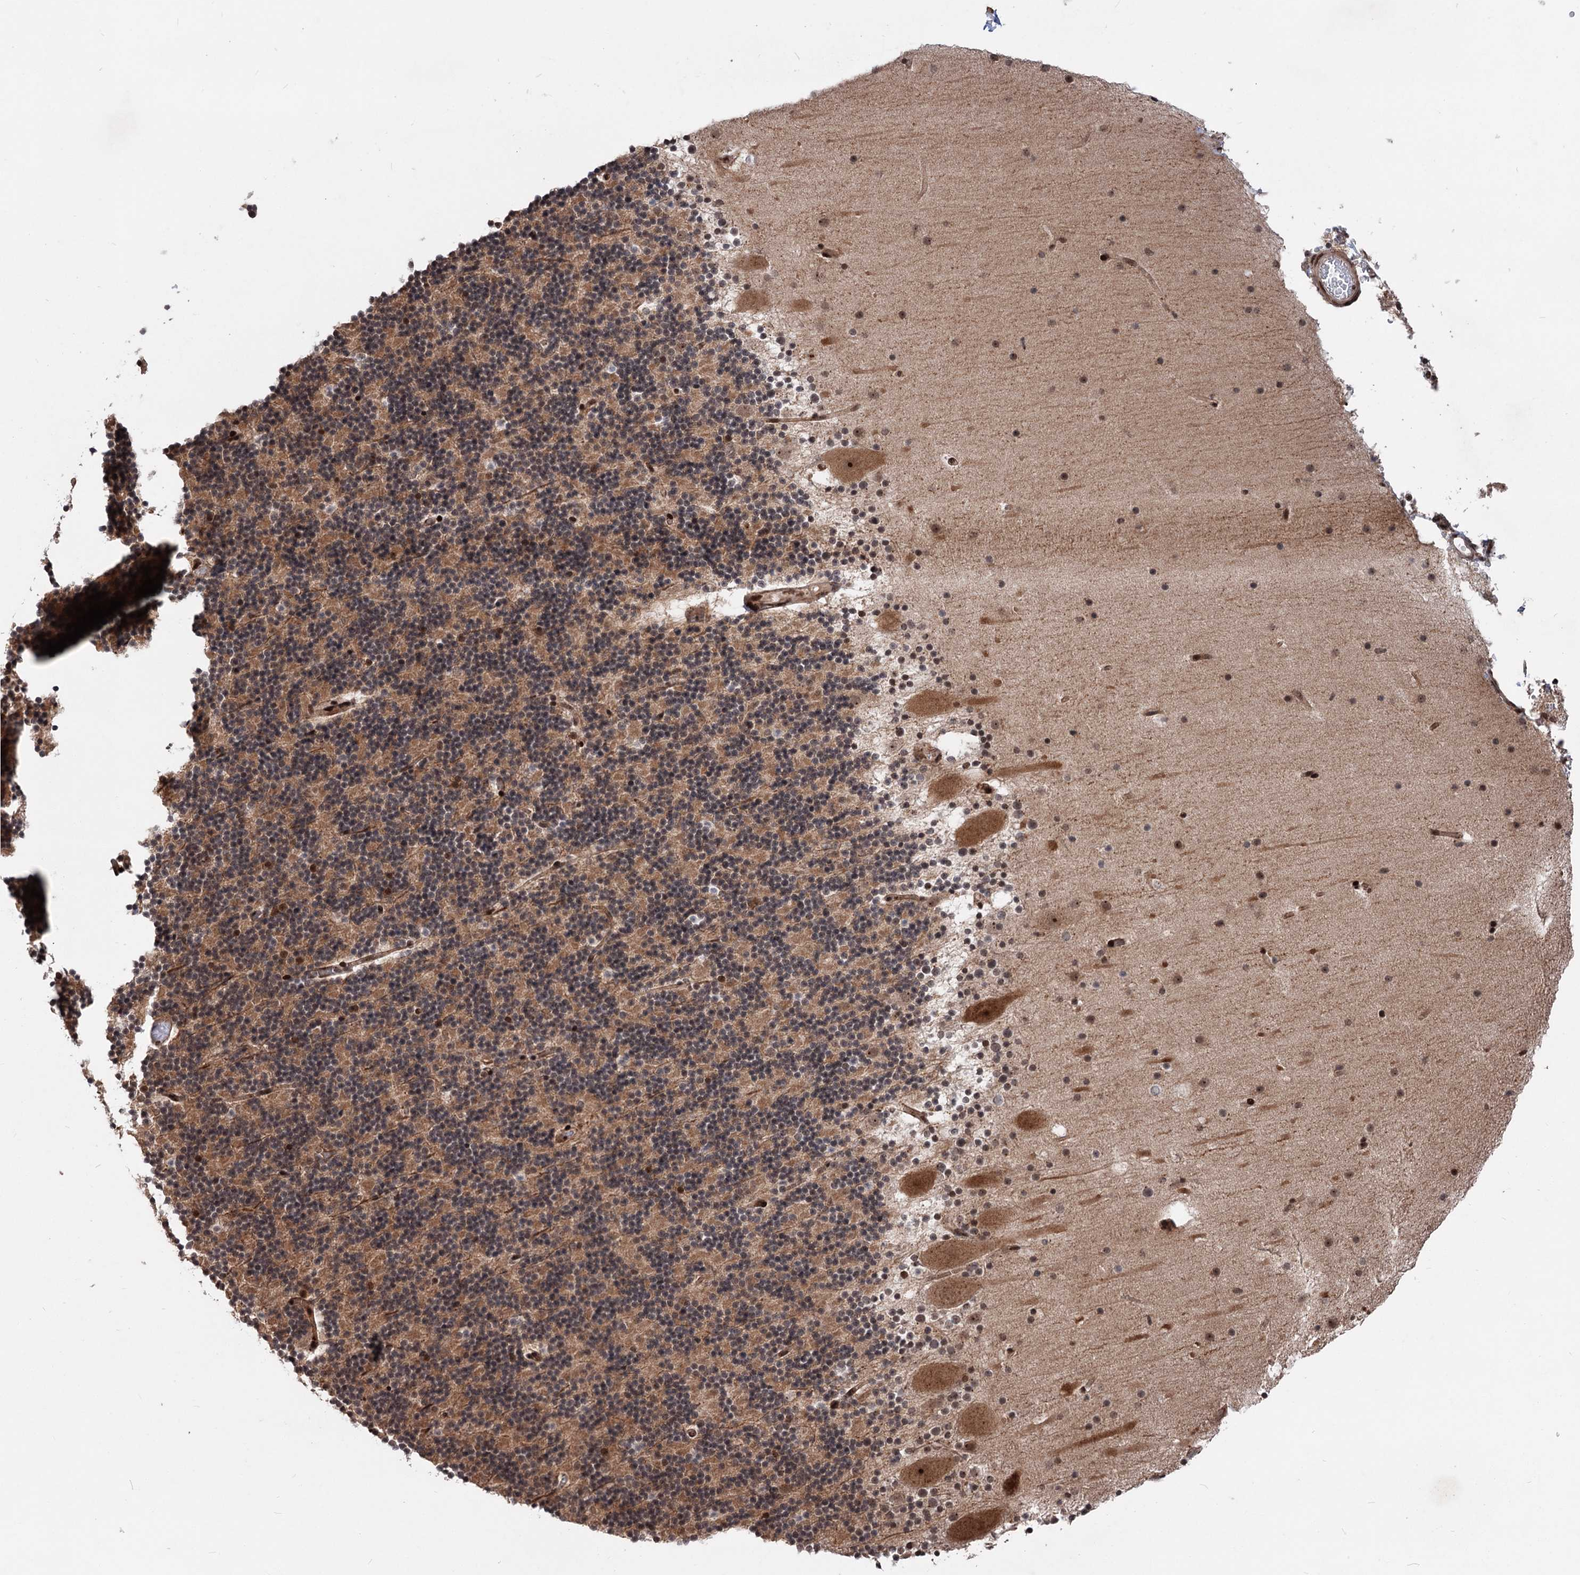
{"staining": {"intensity": "moderate", "quantity": "25%-75%", "location": "cytoplasmic/membranous"}, "tissue": "cerebellum", "cell_type": "Cells in granular layer", "image_type": "normal", "snomed": [{"axis": "morphology", "description": "Normal tissue, NOS"}, {"axis": "topography", "description": "Cerebellum"}], "caption": "This micrograph exhibits unremarkable cerebellum stained with immunohistochemistry to label a protein in brown. The cytoplasmic/membranous of cells in granular layer show moderate positivity for the protein. Nuclei are counter-stained blue.", "gene": "MAML1", "patient": {"sex": "male", "age": 57}}